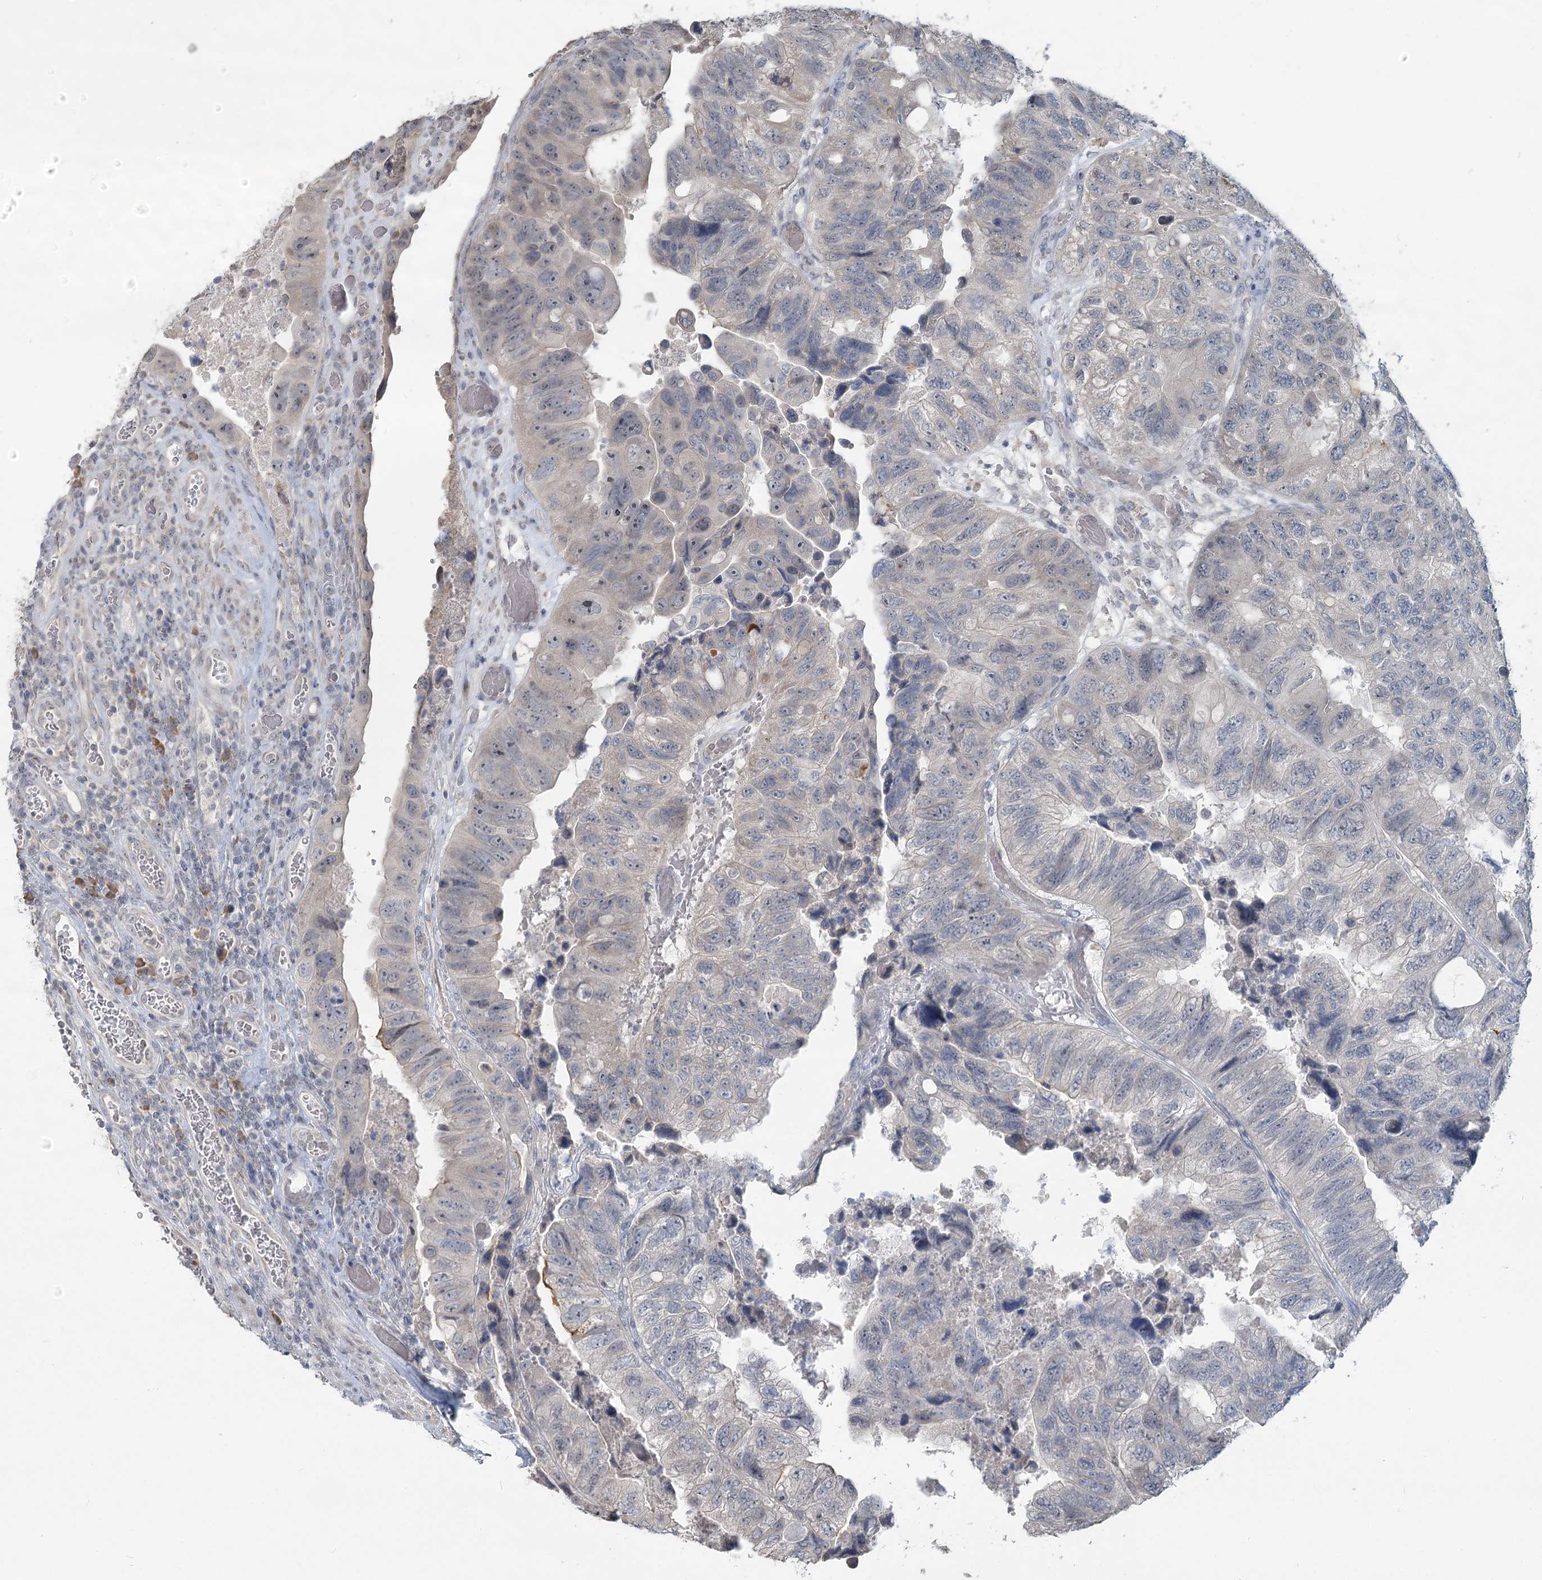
{"staining": {"intensity": "negative", "quantity": "none", "location": "none"}, "tissue": "colorectal cancer", "cell_type": "Tumor cells", "image_type": "cancer", "snomed": [{"axis": "morphology", "description": "Adenocarcinoma, NOS"}, {"axis": "topography", "description": "Rectum"}], "caption": "Immunohistochemical staining of human adenocarcinoma (colorectal) shows no significant positivity in tumor cells.", "gene": "SLC9A3", "patient": {"sex": "male", "age": 63}}